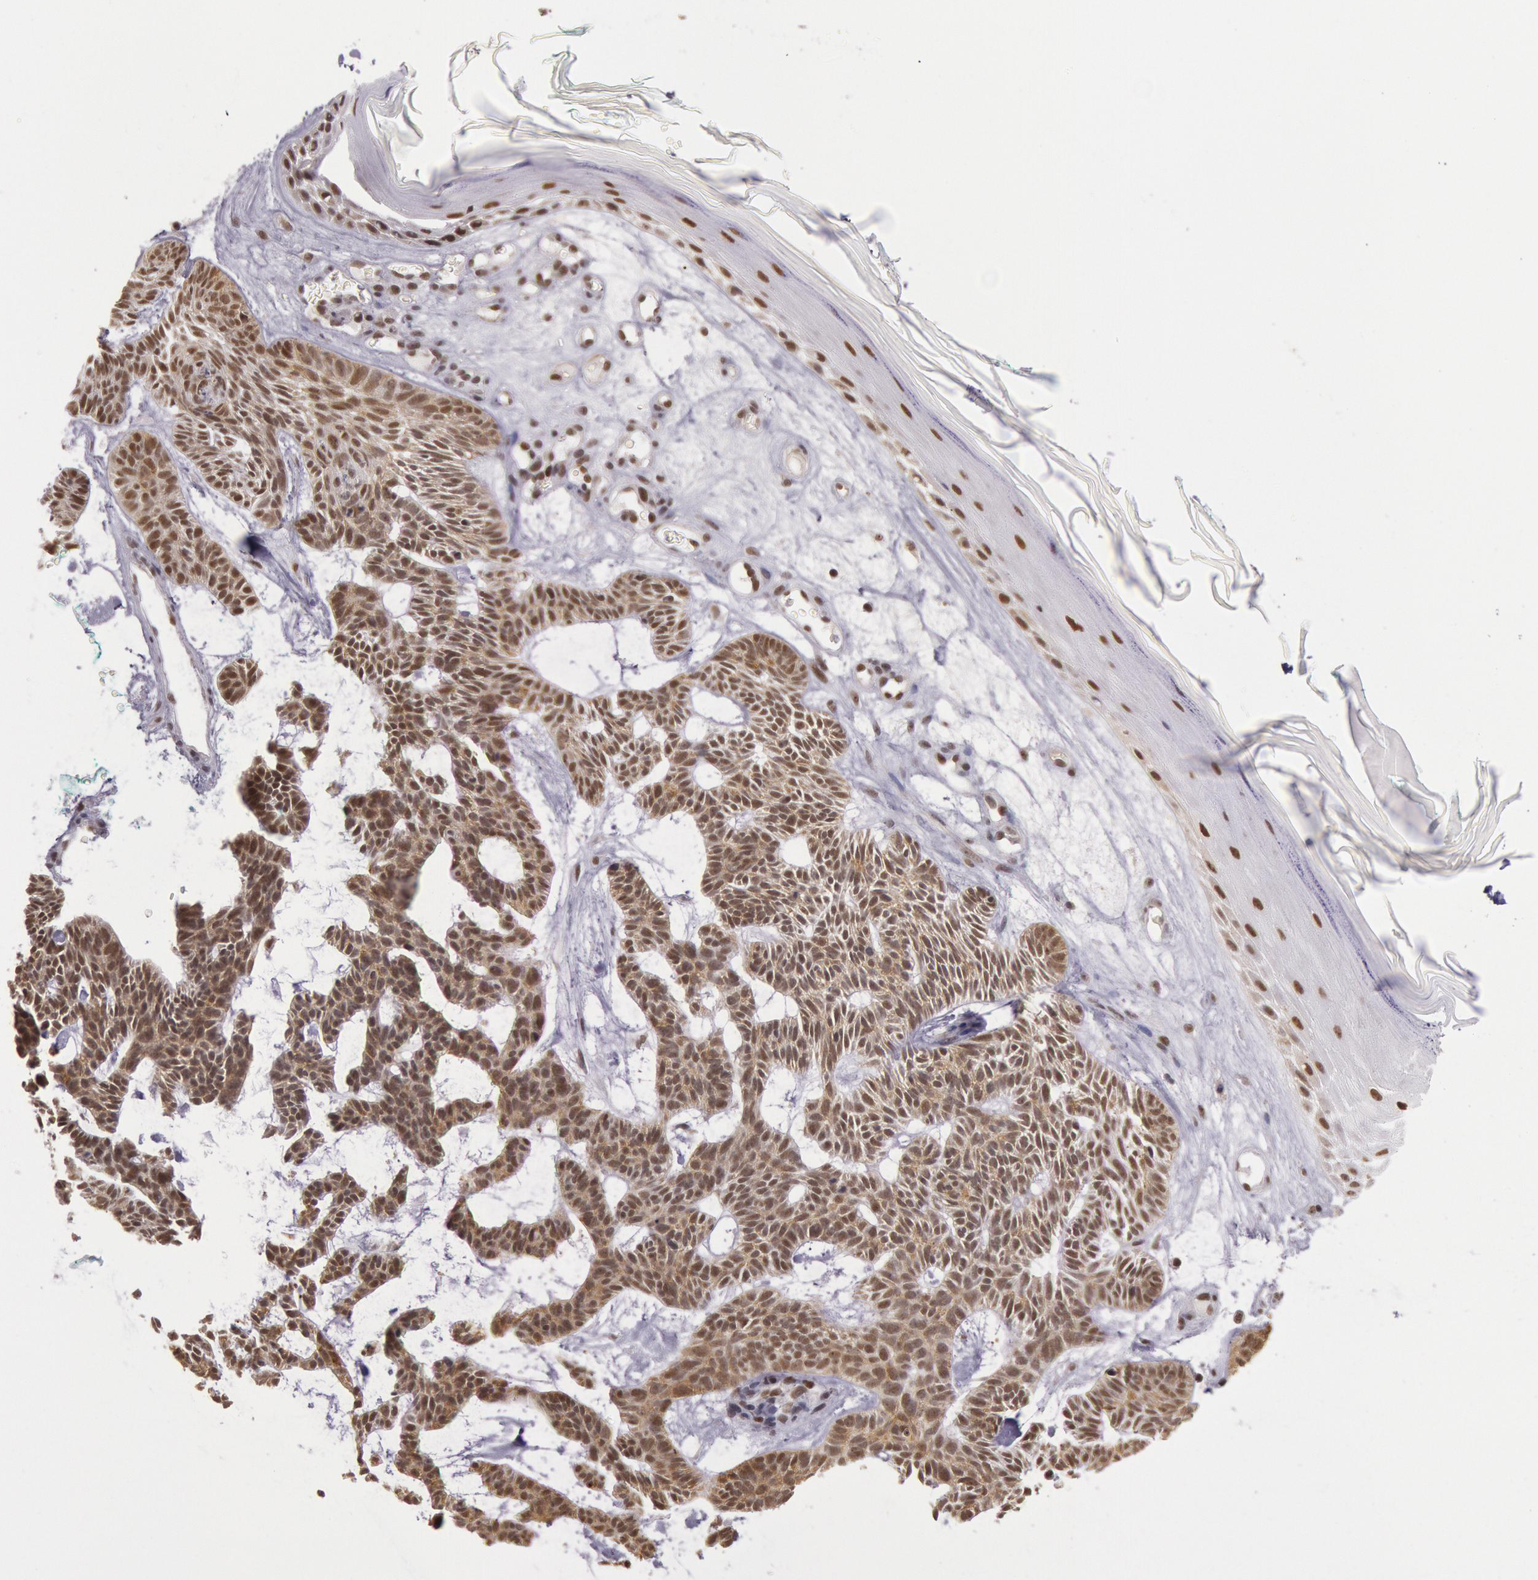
{"staining": {"intensity": "strong", "quantity": ">75%", "location": "nuclear"}, "tissue": "skin cancer", "cell_type": "Tumor cells", "image_type": "cancer", "snomed": [{"axis": "morphology", "description": "Basal cell carcinoma"}, {"axis": "topography", "description": "Skin"}], "caption": "Skin basal cell carcinoma stained with immunohistochemistry demonstrates strong nuclear positivity in approximately >75% of tumor cells.", "gene": "ESS2", "patient": {"sex": "male", "age": 75}}